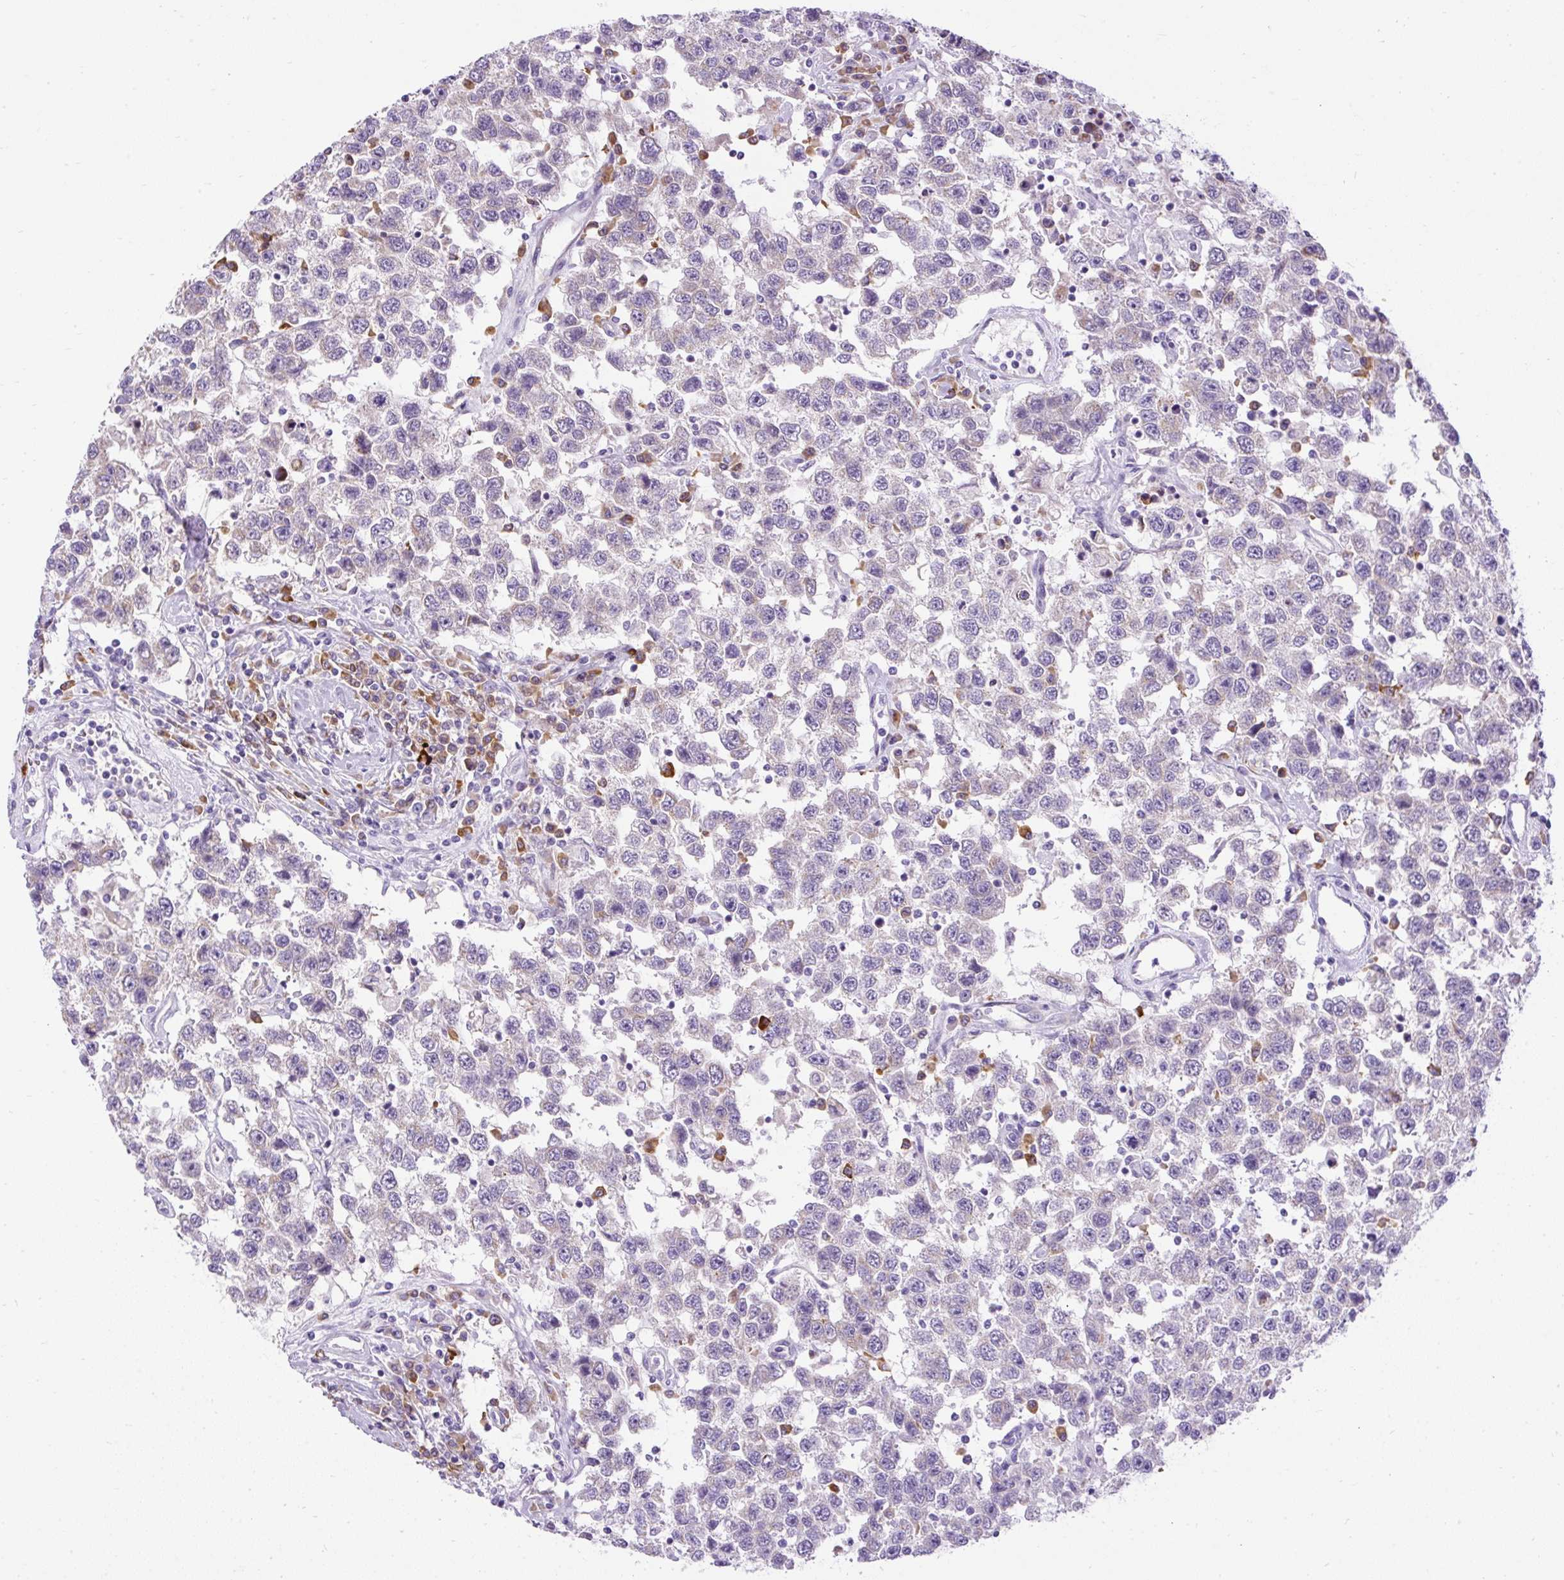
{"staining": {"intensity": "negative", "quantity": "none", "location": "none"}, "tissue": "testis cancer", "cell_type": "Tumor cells", "image_type": "cancer", "snomed": [{"axis": "morphology", "description": "Seminoma, NOS"}, {"axis": "topography", "description": "Testis"}], "caption": "Immunohistochemistry image of testis cancer (seminoma) stained for a protein (brown), which displays no positivity in tumor cells.", "gene": "SYBU", "patient": {"sex": "male", "age": 41}}